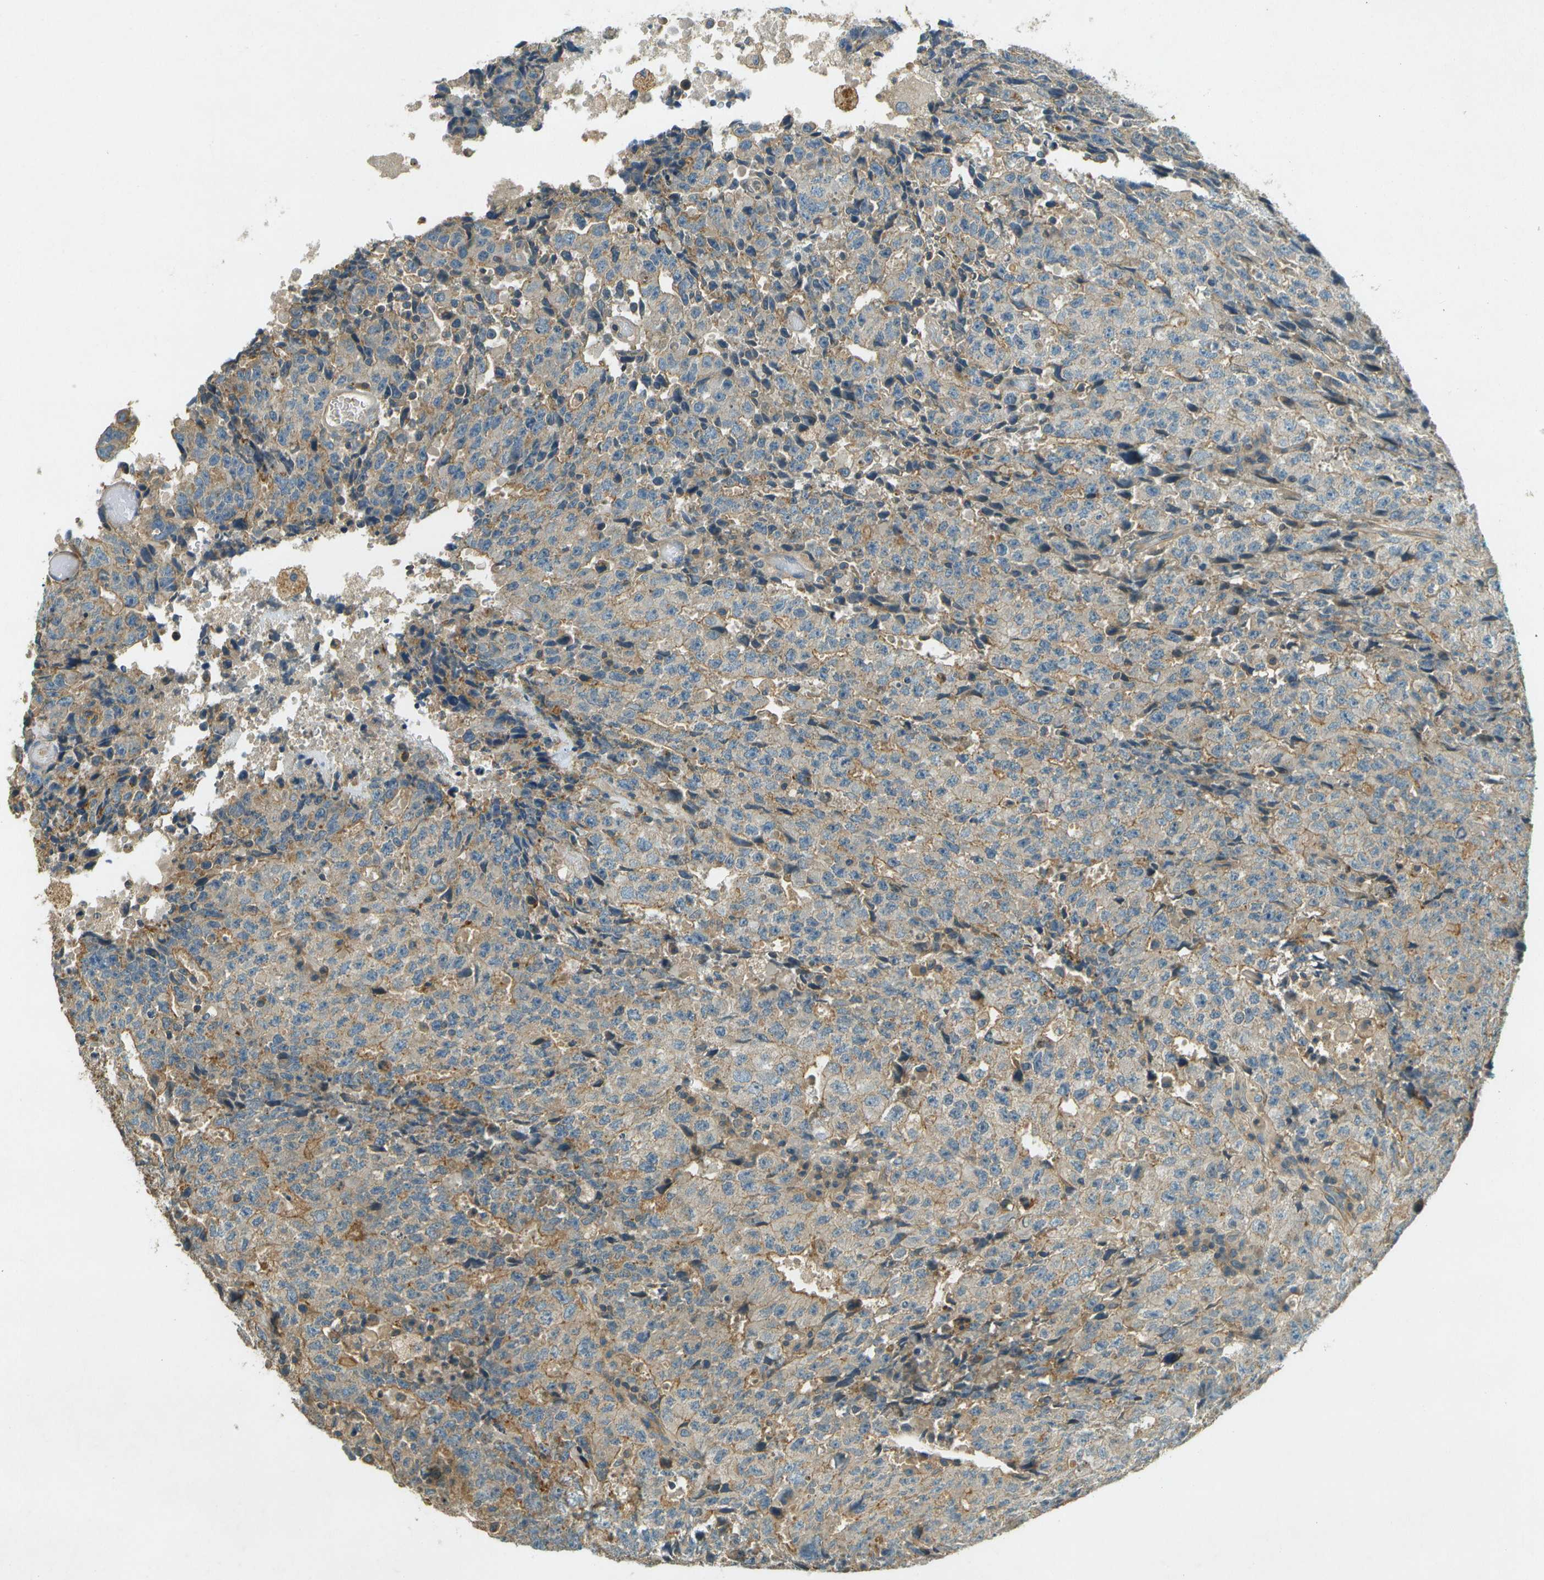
{"staining": {"intensity": "moderate", "quantity": "25%-75%", "location": "cytoplasmic/membranous"}, "tissue": "testis cancer", "cell_type": "Tumor cells", "image_type": "cancer", "snomed": [{"axis": "morphology", "description": "Necrosis, NOS"}, {"axis": "morphology", "description": "Carcinoma, Embryonal, NOS"}, {"axis": "topography", "description": "Testis"}], "caption": "Immunohistochemistry of embryonal carcinoma (testis) shows medium levels of moderate cytoplasmic/membranous staining in about 25%-75% of tumor cells. (brown staining indicates protein expression, while blue staining denotes nuclei).", "gene": "NUDT4", "patient": {"sex": "male", "age": 19}}